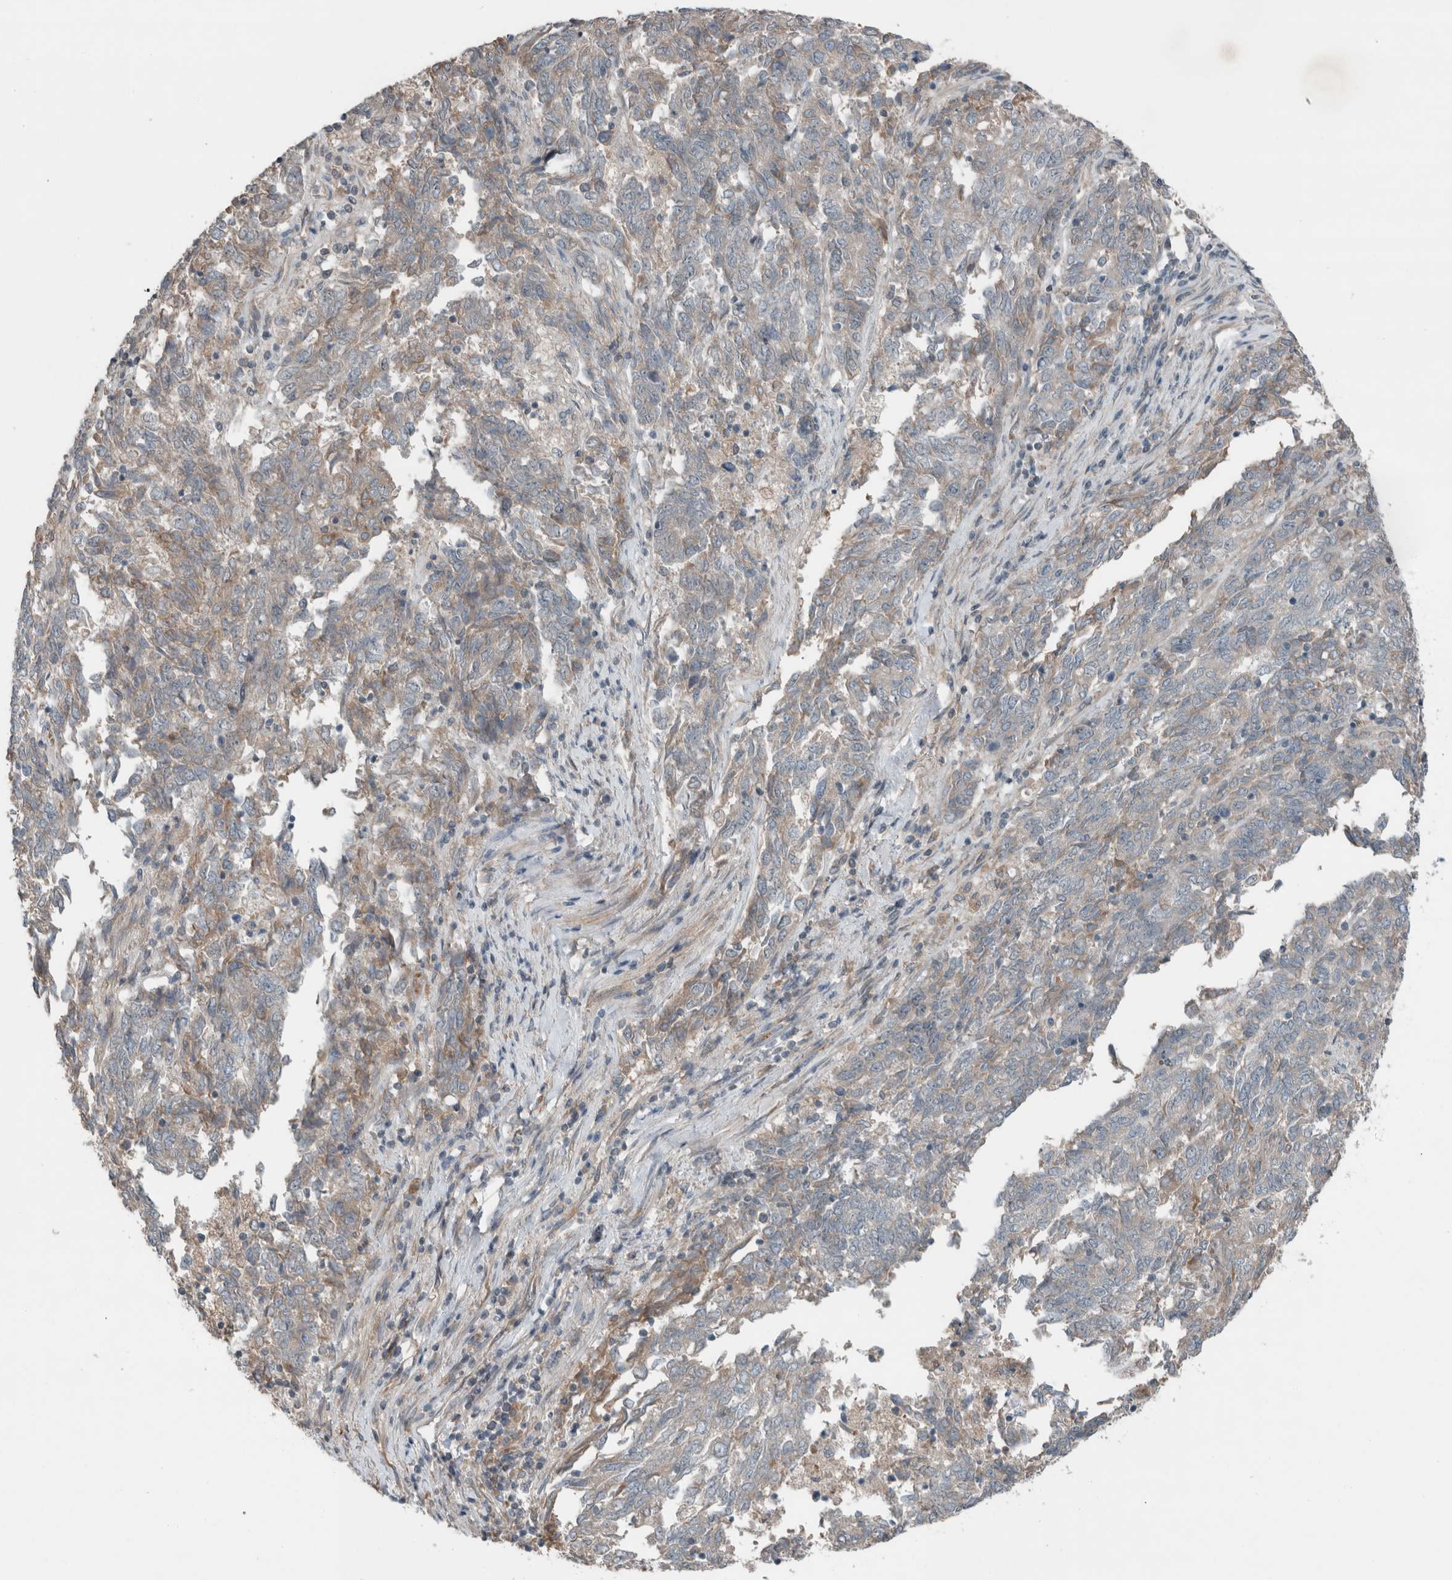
{"staining": {"intensity": "weak", "quantity": "25%-75%", "location": "cytoplasmic/membranous"}, "tissue": "endometrial cancer", "cell_type": "Tumor cells", "image_type": "cancer", "snomed": [{"axis": "morphology", "description": "Adenocarcinoma, NOS"}, {"axis": "topography", "description": "Endometrium"}], "caption": "Immunohistochemical staining of endometrial adenocarcinoma shows weak cytoplasmic/membranous protein expression in about 25%-75% of tumor cells.", "gene": "JADE2", "patient": {"sex": "female", "age": 80}}